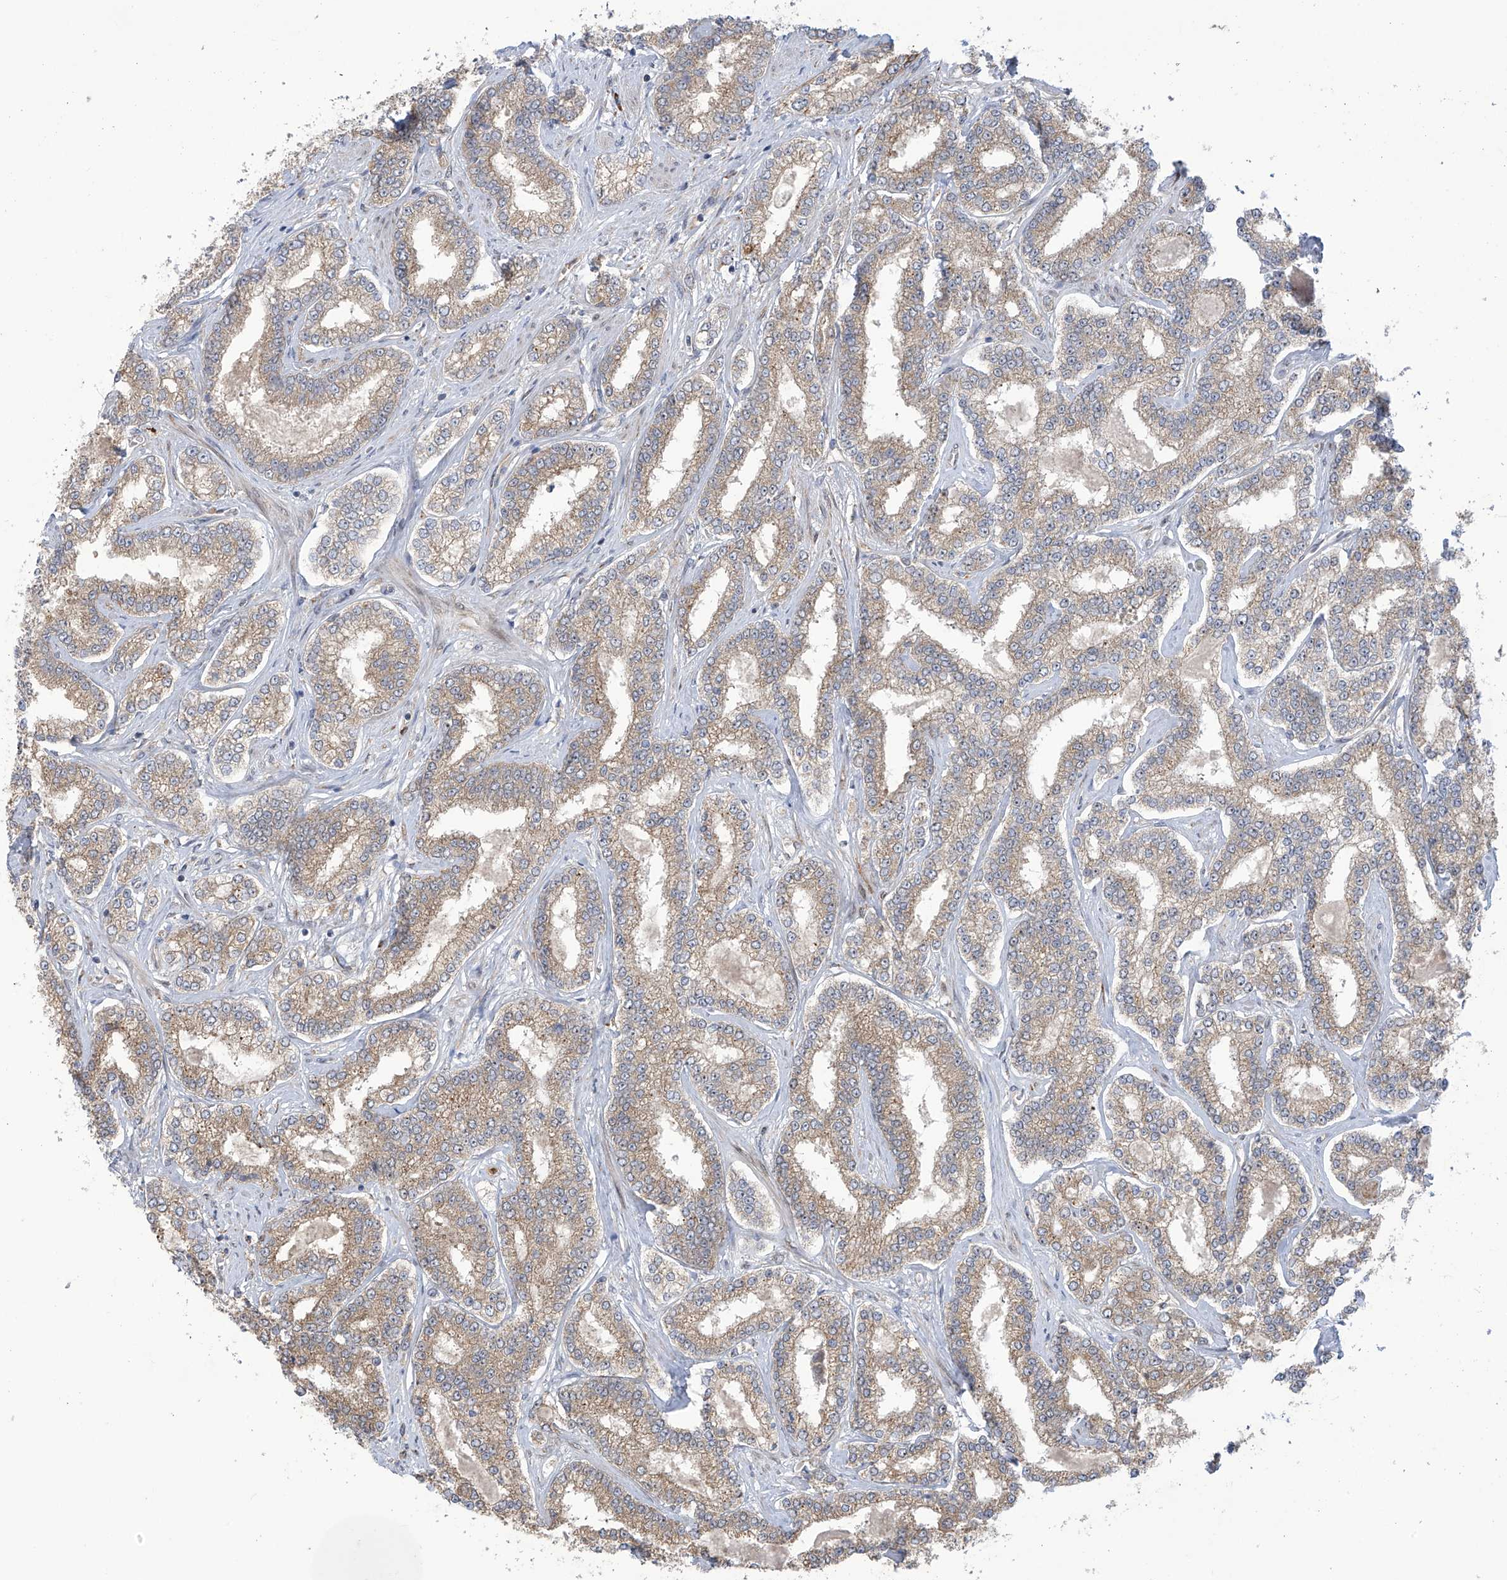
{"staining": {"intensity": "weak", "quantity": ">75%", "location": "cytoplasmic/membranous"}, "tissue": "prostate cancer", "cell_type": "Tumor cells", "image_type": "cancer", "snomed": [{"axis": "morphology", "description": "Normal tissue, NOS"}, {"axis": "morphology", "description": "Adenocarcinoma, High grade"}, {"axis": "topography", "description": "Prostate"}], "caption": "Protein analysis of prostate cancer tissue demonstrates weak cytoplasmic/membranous positivity in approximately >75% of tumor cells.", "gene": "KIAA1522", "patient": {"sex": "male", "age": 83}}